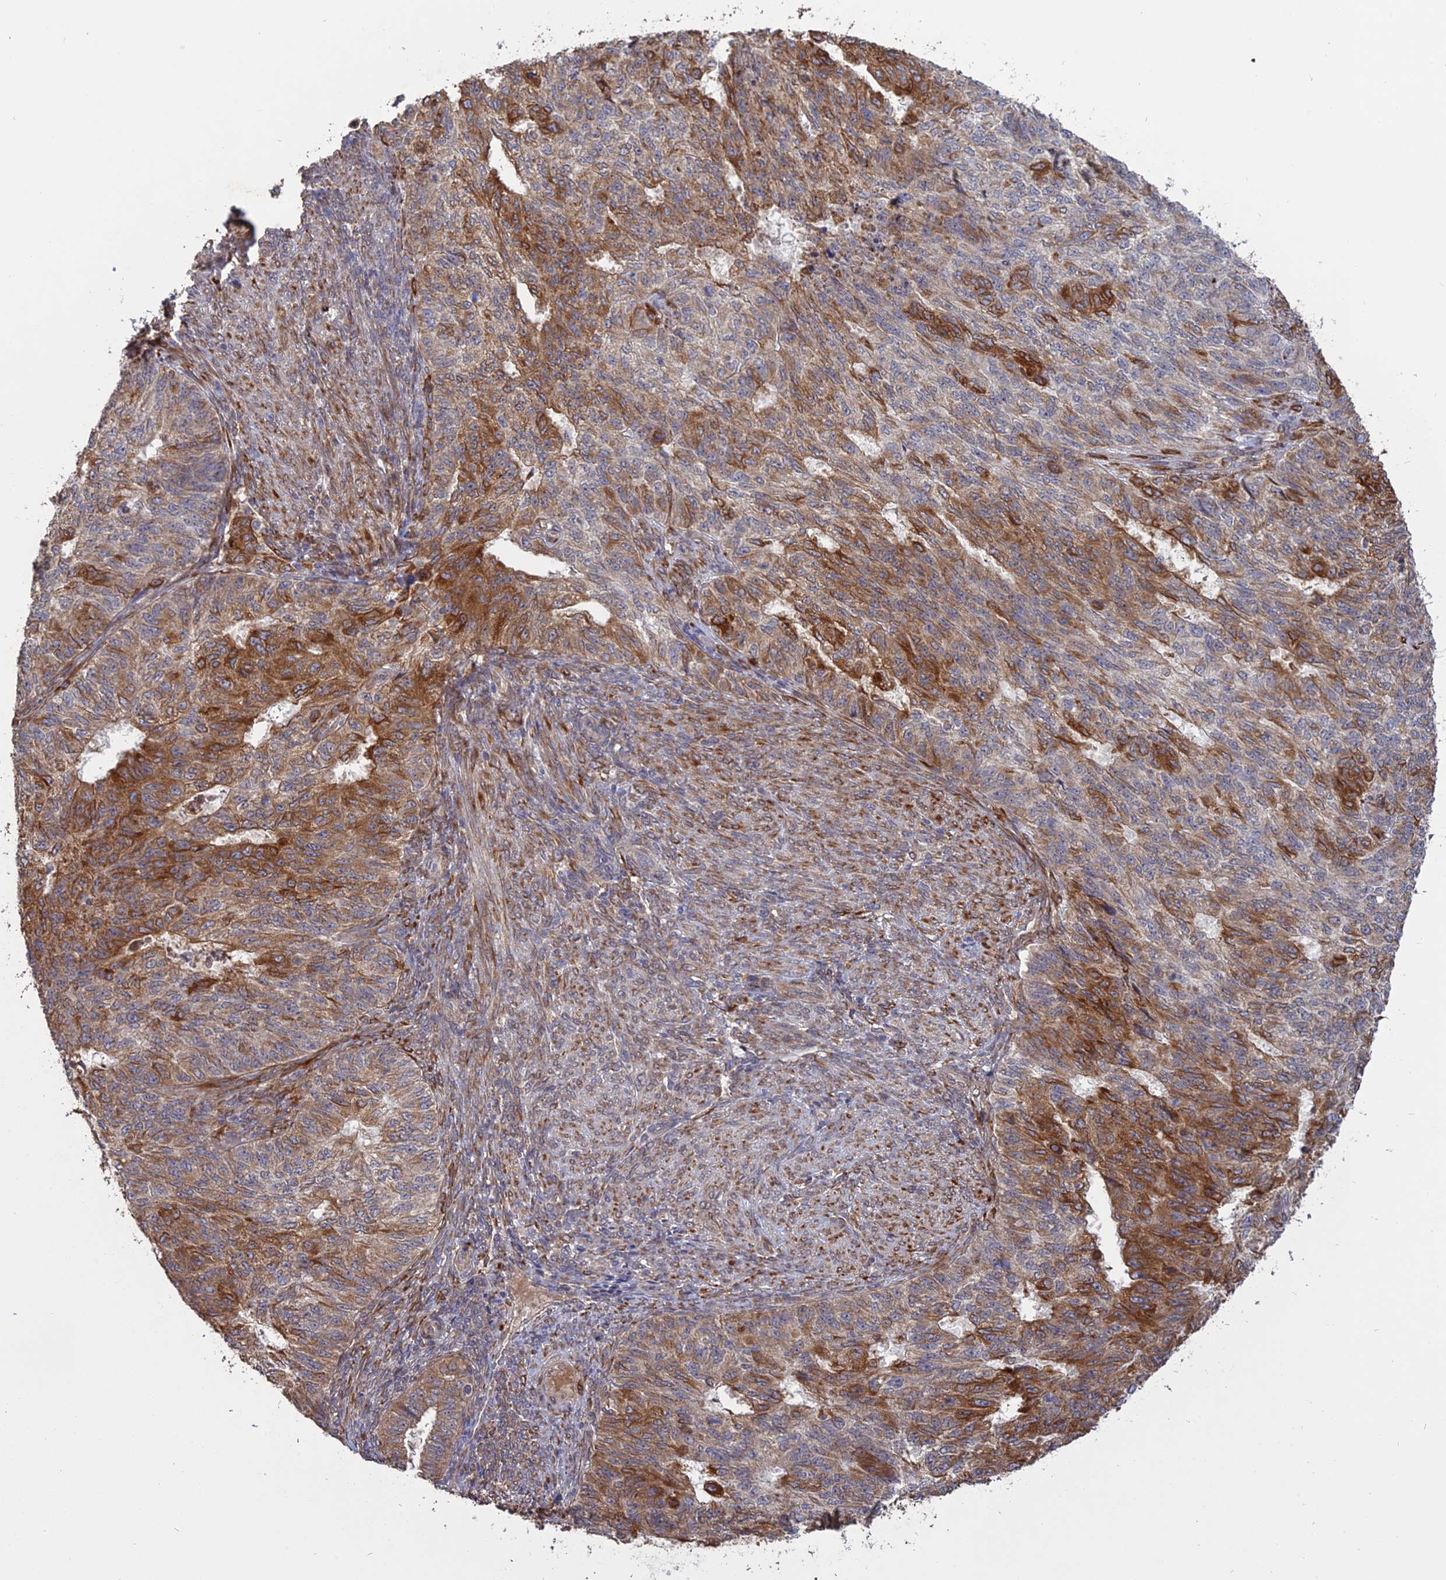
{"staining": {"intensity": "strong", "quantity": "25%-75%", "location": "cytoplasmic/membranous"}, "tissue": "endometrial cancer", "cell_type": "Tumor cells", "image_type": "cancer", "snomed": [{"axis": "morphology", "description": "Adenocarcinoma, NOS"}, {"axis": "topography", "description": "Endometrium"}], "caption": "Immunohistochemistry (IHC) photomicrograph of endometrial cancer (adenocarcinoma) stained for a protein (brown), which reveals high levels of strong cytoplasmic/membranous positivity in approximately 25%-75% of tumor cells.", "gene": "PPIC", "patient": {"sex": "female", "age": 32}}